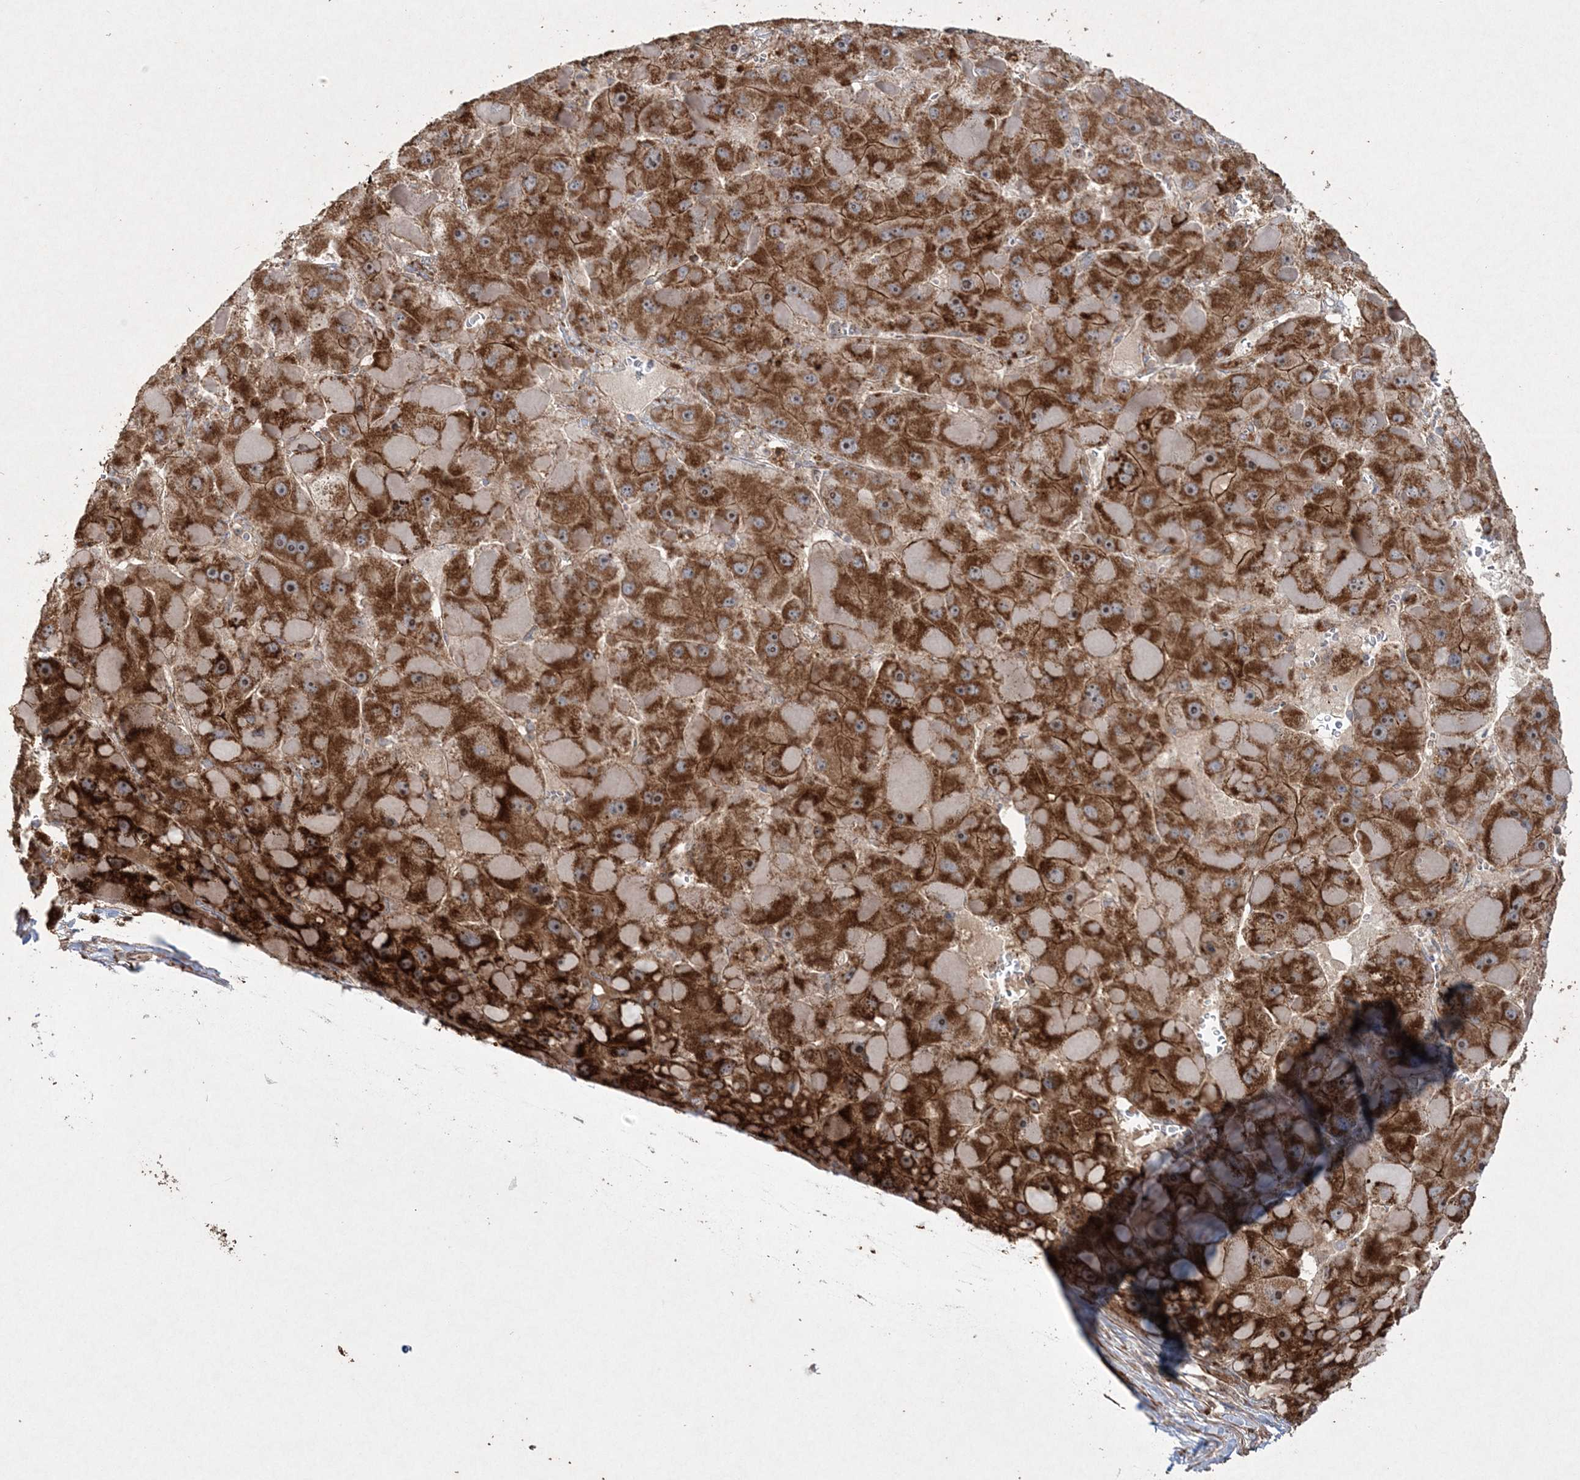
{"staining": {"intensity": "strong", "quantity": ">75%", "location": "cytoplasmic/membranous"}, "tissue": "liver cancer", "cell_type": "Tumor cells", "image_type": "cancer", "snomed": [{"axis": "morphology", "description": "Carcinoma, Hepatocellular, NOS"}, {"axis": "topography", "description": "Liver"}], "caption": "Tumor cells reveal strong cytoplasmic/membranous expression in approximately >75% of cells in liver cancer (hepatocellular carcinoma).", "gene": "TTC7A", "patient": {"sex": "female", "age": 73}}